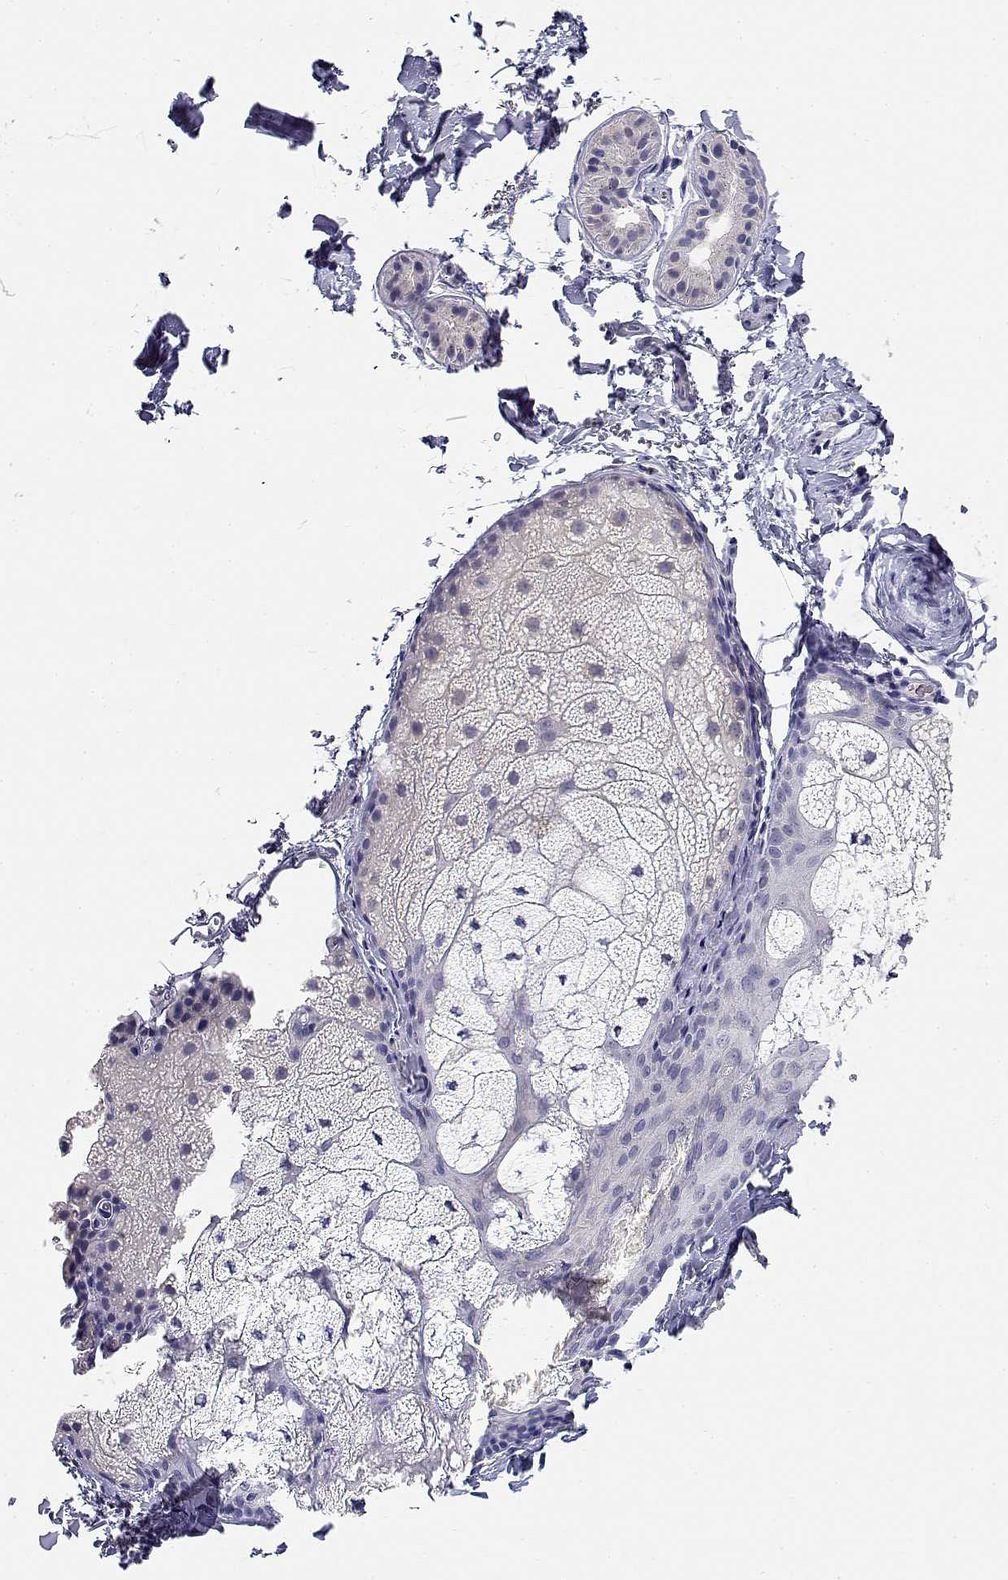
{"staining": {"intensity": "negative", "quantity": "none", "location": "none"}, "tissue": "skin cancer", "cell_type": "Tumor cells", "image_type": "cancer", "snomed": [{"axis": "morphology", "description": "Normal tissue, NOS"}, {"axis": "morphology", "description": "Basal cell carcinoma"}, {"axis": "topography", "description": "Skin"}], "caption": "Immunohistochemical staining of skin cancer demonstrates no significant expression in tumor cells.", "gene": "ADA", "patient": {"sex": "male", "age": 46}}